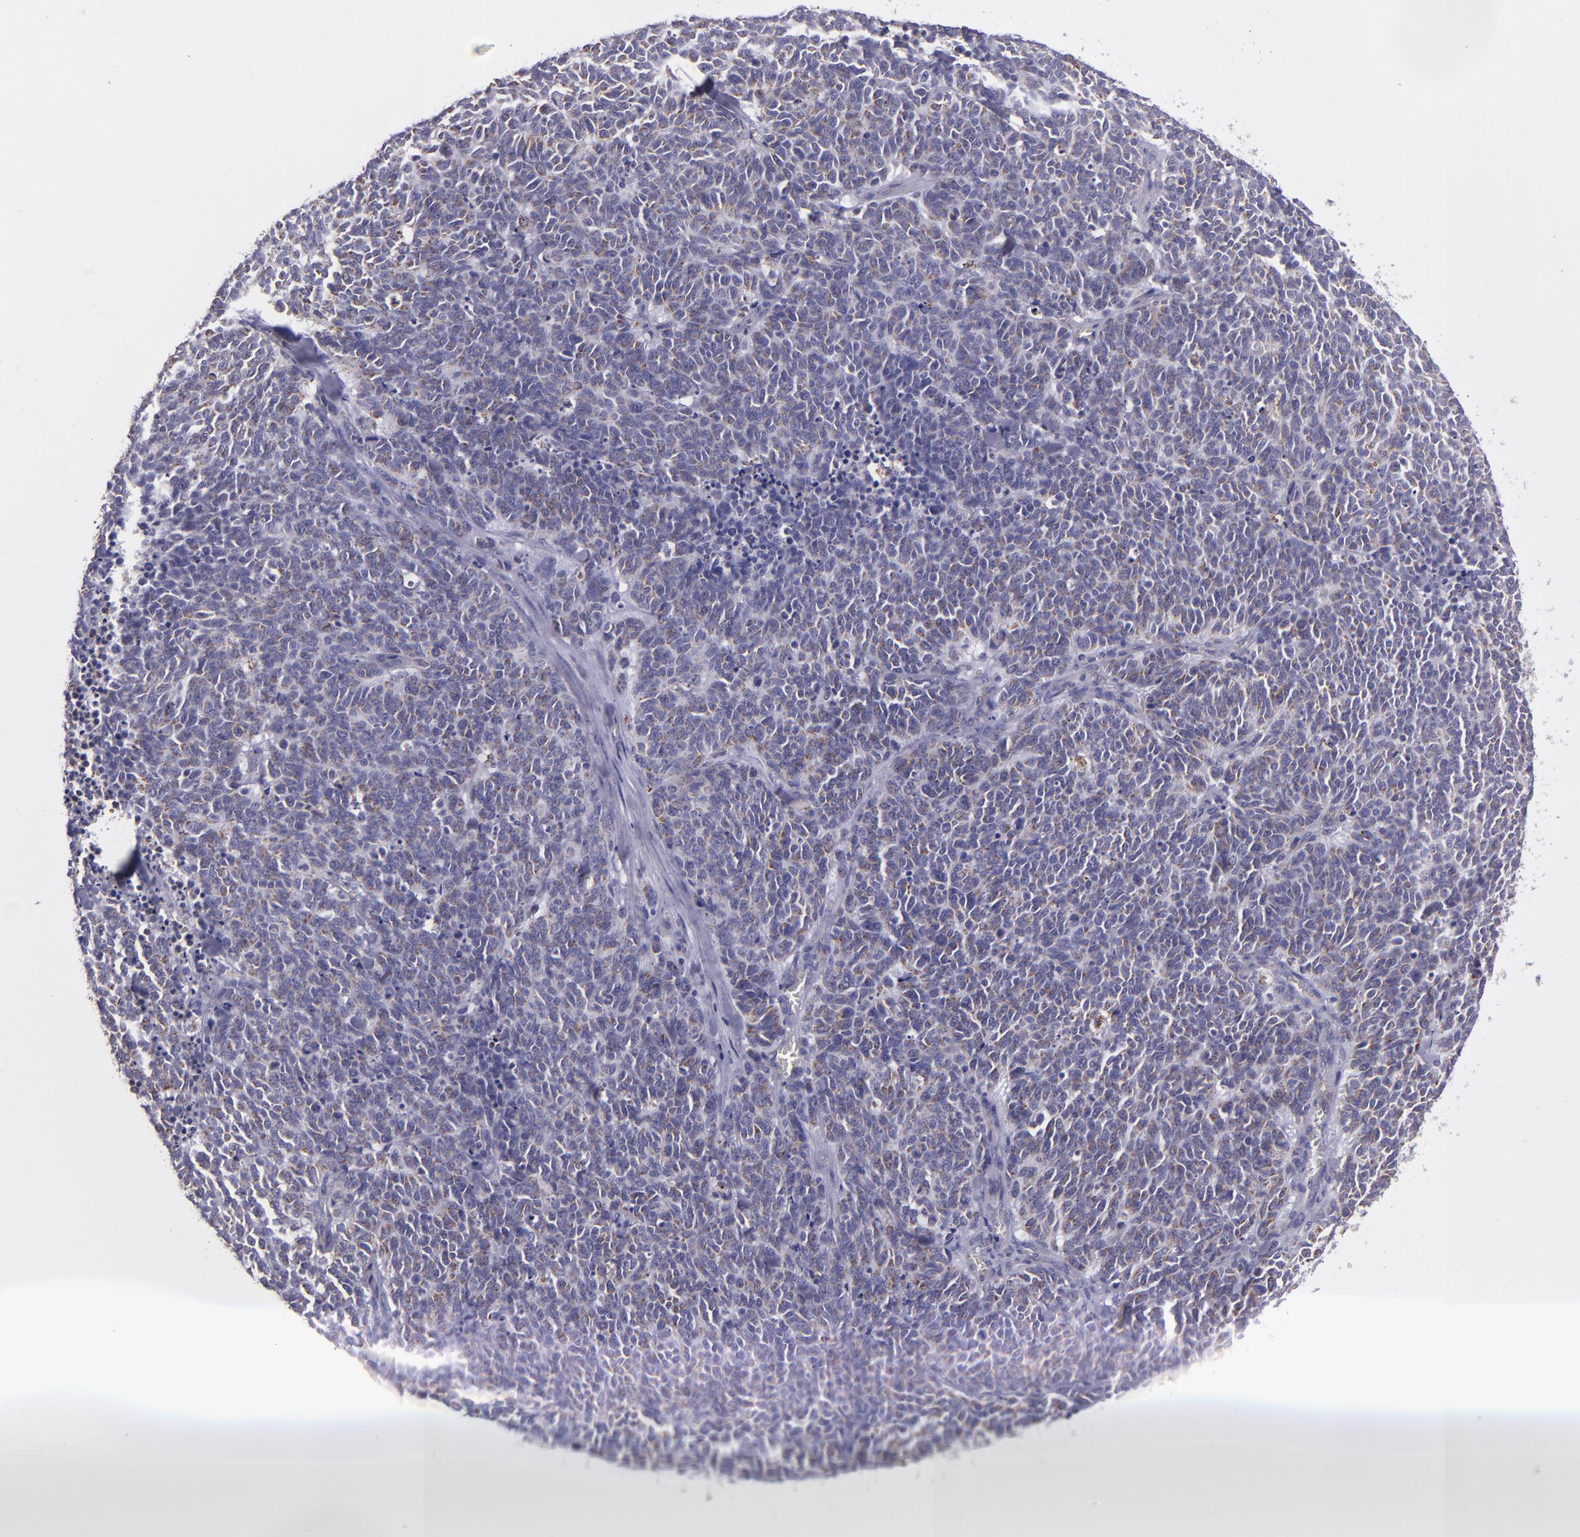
{"staining": {"intensity": "weak", "quantity": "25%-75%", "location": "cytoplasmic/membranous"}, "tissue": "lung cancer", "cell_type": "Tumor cells", "image_type": "cancer", "snomed": [{"axis": "morphology", "description": "Neoplasm, malignant, NOS"}, {"axis": "topography", "description": "Lung"}], "caption": "This histopathology image reveals IHC staining of human lung malignant neoplasm, with low weak cytoplasmic/membranous expression in about 25%-75% of tumor cells.", "gene": "HSPD1", "patient": {"sex": "female", "age": 58}}